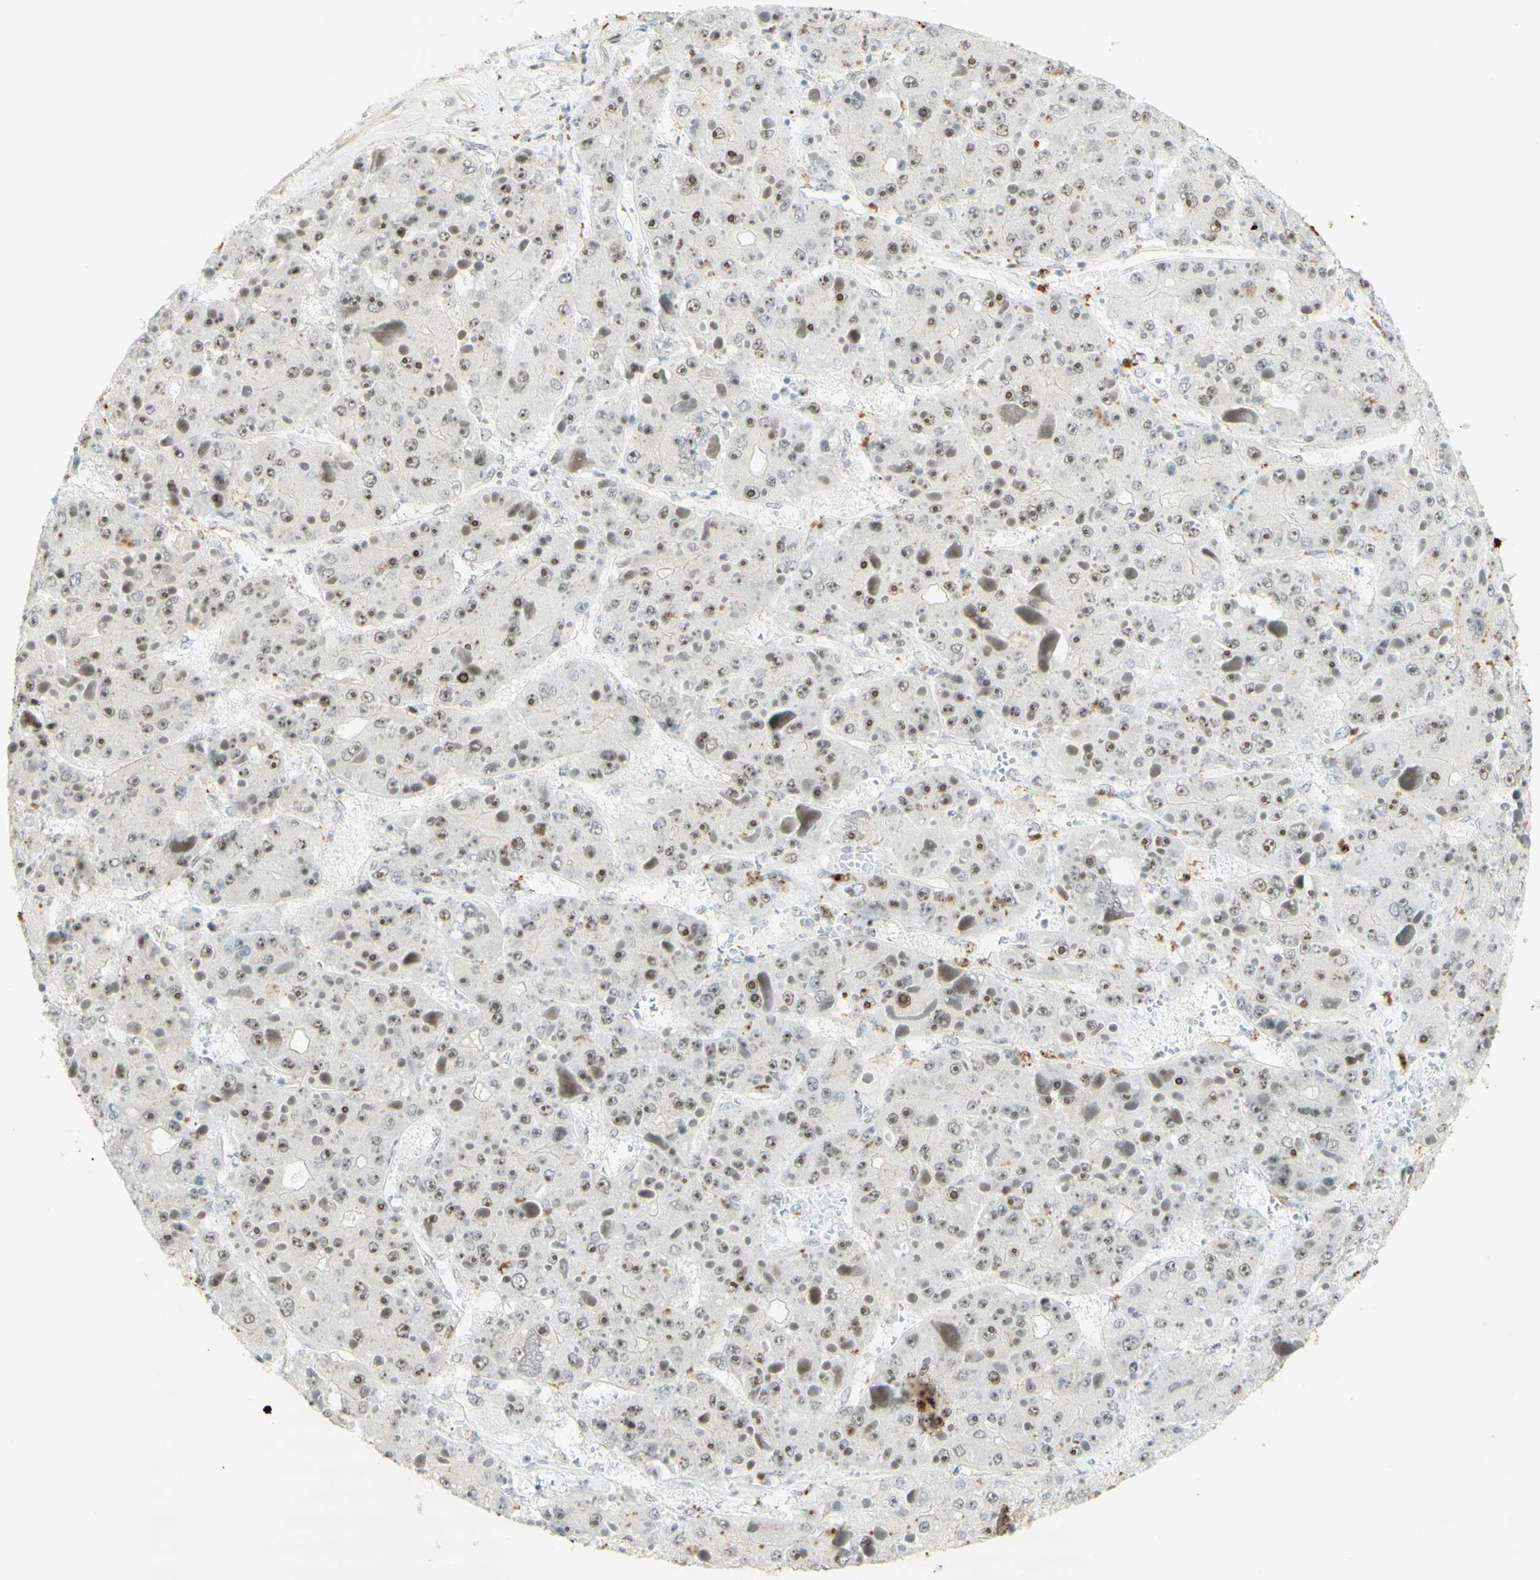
{"staining": {"intensity": "moderate", "quantity": ">75%", "location": "nuclear"}, "tissue": "liver cancer", "cell_type": "Tumor cells", "image_type": "cancer", "snomed": [{"axis": "morphology", "description": "Carcinoma, Hepatocellular, NOS"}, {"axis": "topography", "description": "Liver"}], "caption": "Protein staining of liver cancer (hepatocellular carcinoma) tissue reveals moderate nuclear positivity in about >75% of tumor cells. (DAB (3,3'-diaminobenzidine) IHC, brown staining for protein, blue staining for nuclei).", "gene": "IRF1", "patient": {"sex": "female", "age": 73}}